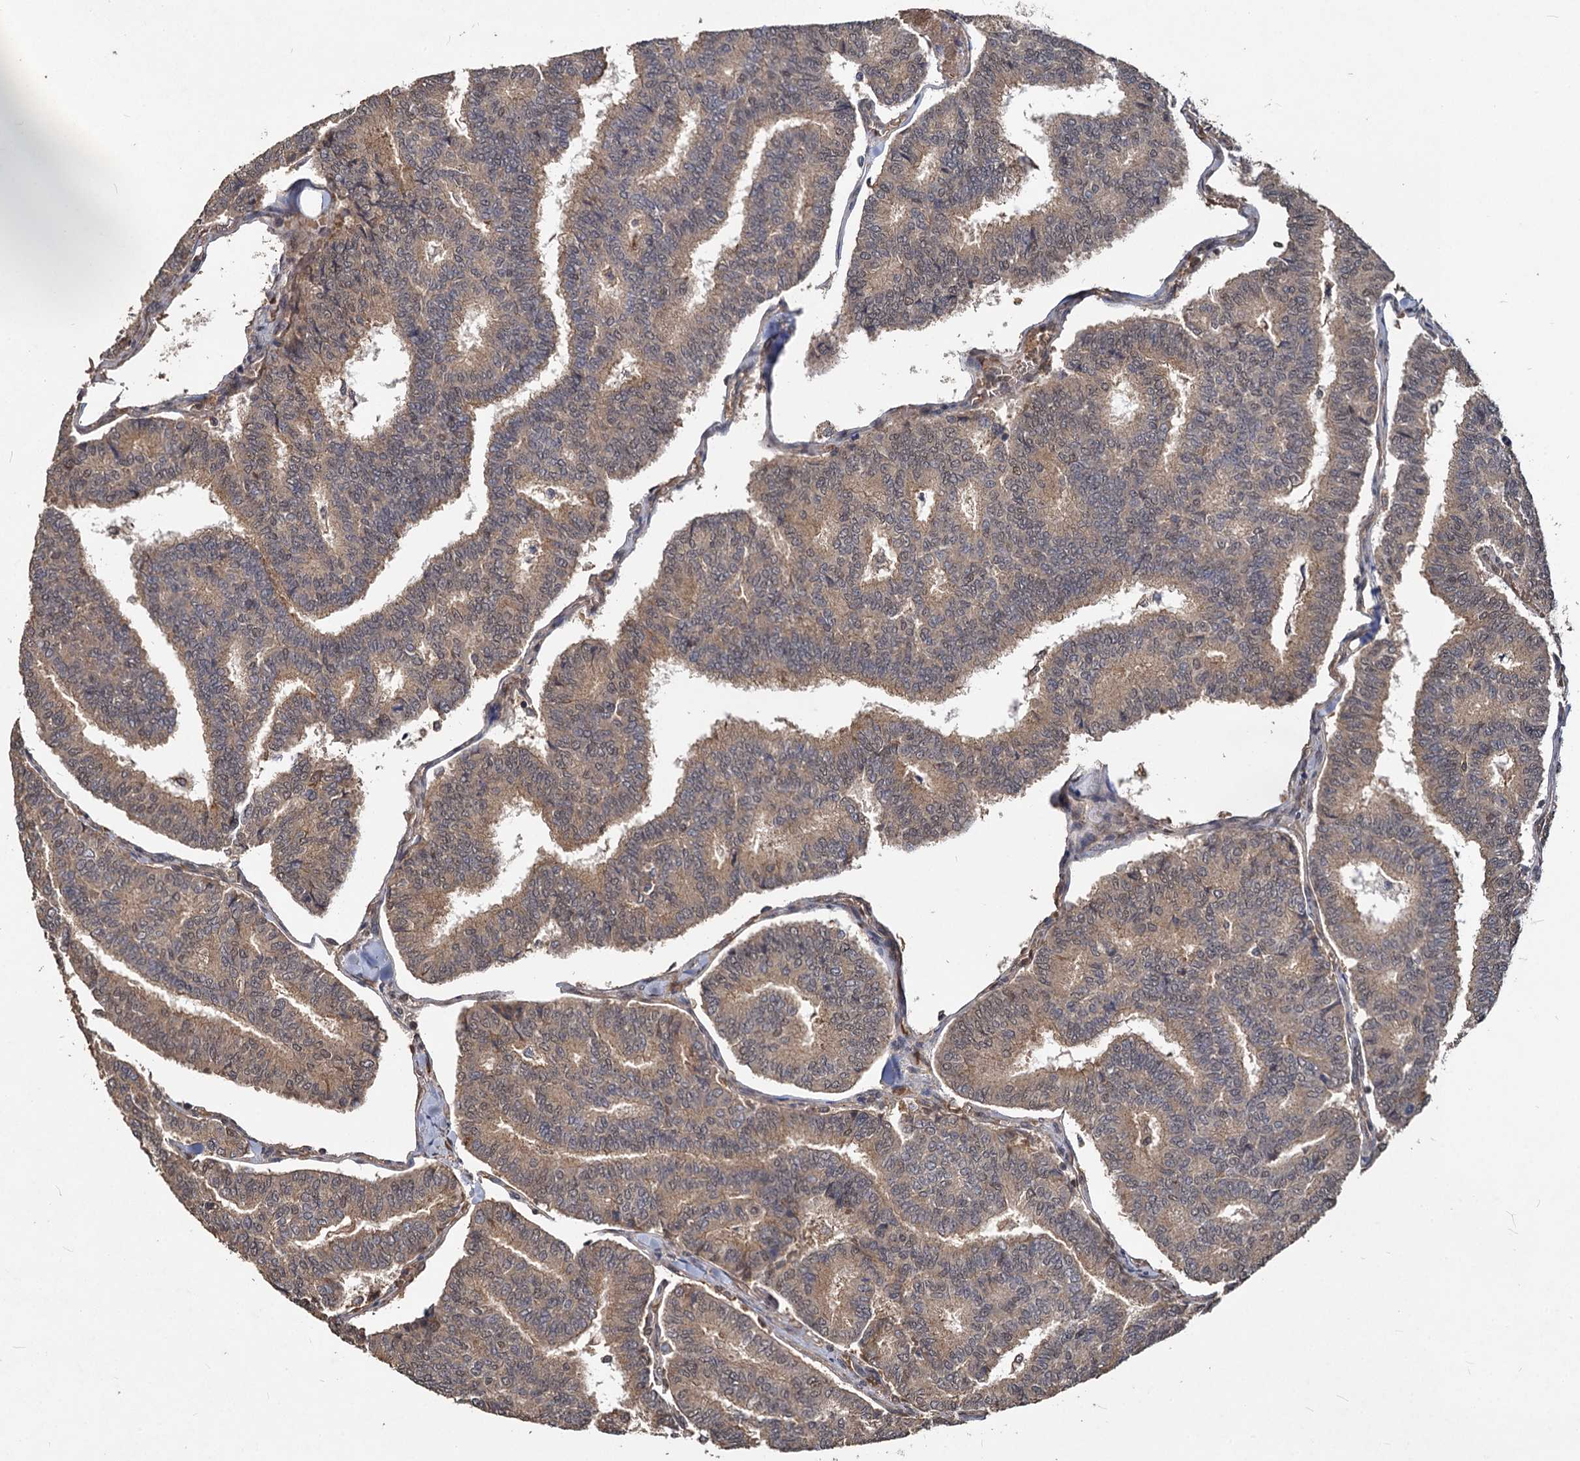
{"staining": {"intensity": "weak", "quantity": ">75%", "location": "cytoplasmic/membranous"}, "tissue": "thyroid cancer", "cell_type": "Tumor cells", "image_type": "cancer", "snomed": [{"axis": "morphology", "description": "Papillary adenocarcinoma, NOS"}, {"axis": "topography", "description": "Thyroid gland"}], "caption": "An image of thyroid cancer stained for a protein exhibits weak cytoplasmic/membranous brown staining in tumor cells. (Brightfield microscopy of DAB IHC at high magnification).", "gene": "VPS51", "patient": {"sex": "female", "age": 35}}